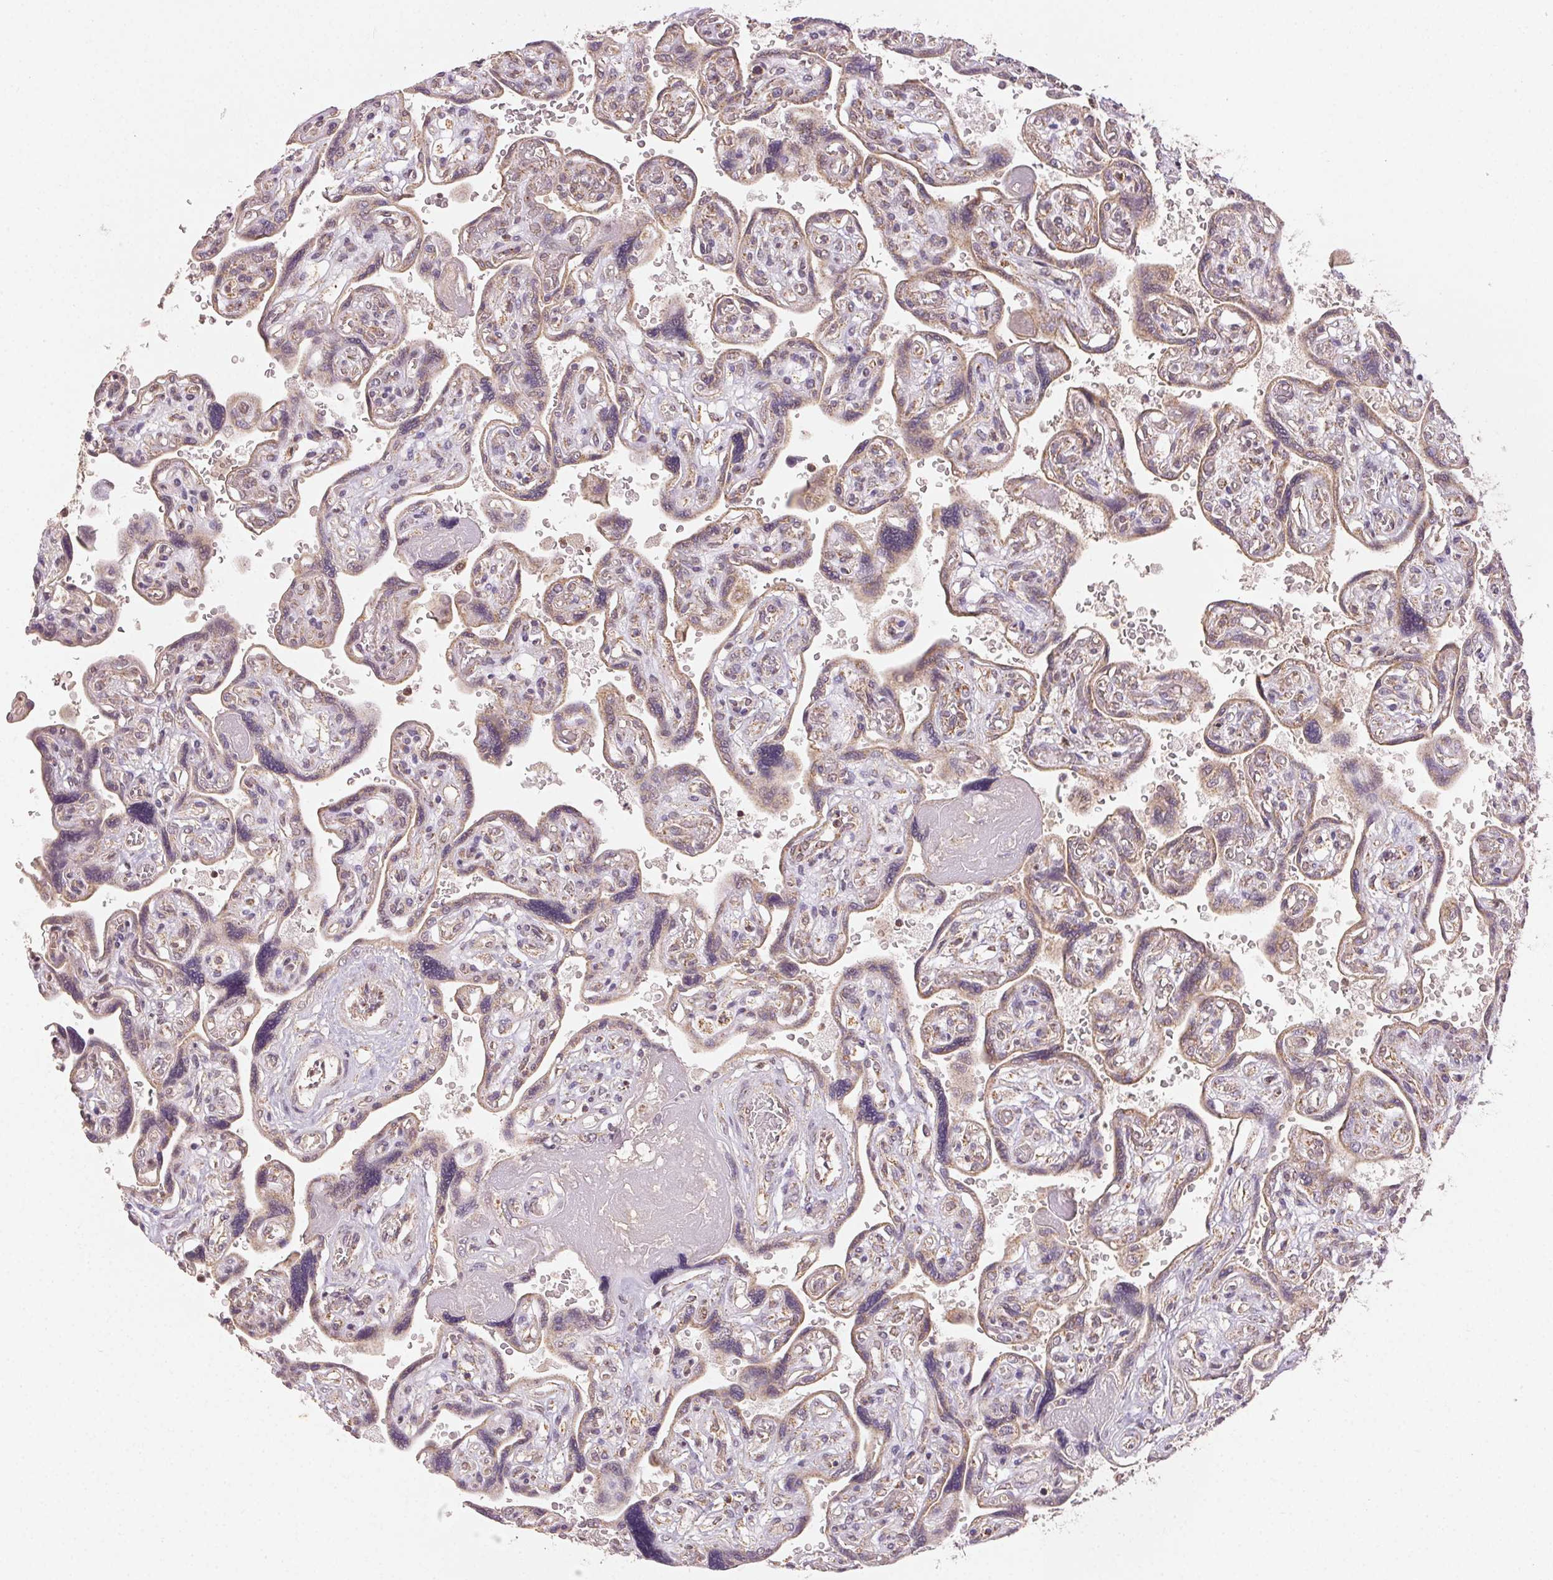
{"staining": {"intensity": "weak", "quantity": "<25%", "location": "cytoplasmic/membranous"}, "tissue": "placenta", "cell_type": "Decidual cells", "image_type": "normal", "snomed": [{"axis": "morphology", "description": "Normal tissue, NOS"}, {"axis": "topography", "description": "Placenta"}], "caption": "Immunohistochemical staining of unremarkable placenta displays no significant positivity in decidual cells. The staining is performed using DAB (3,3'-diaminobenzidine) brown chromogen with nuclei counter-stained in using hematoxylin.", "gene": "CLASP1", "patient": {"sex": "female", "age": 32}}